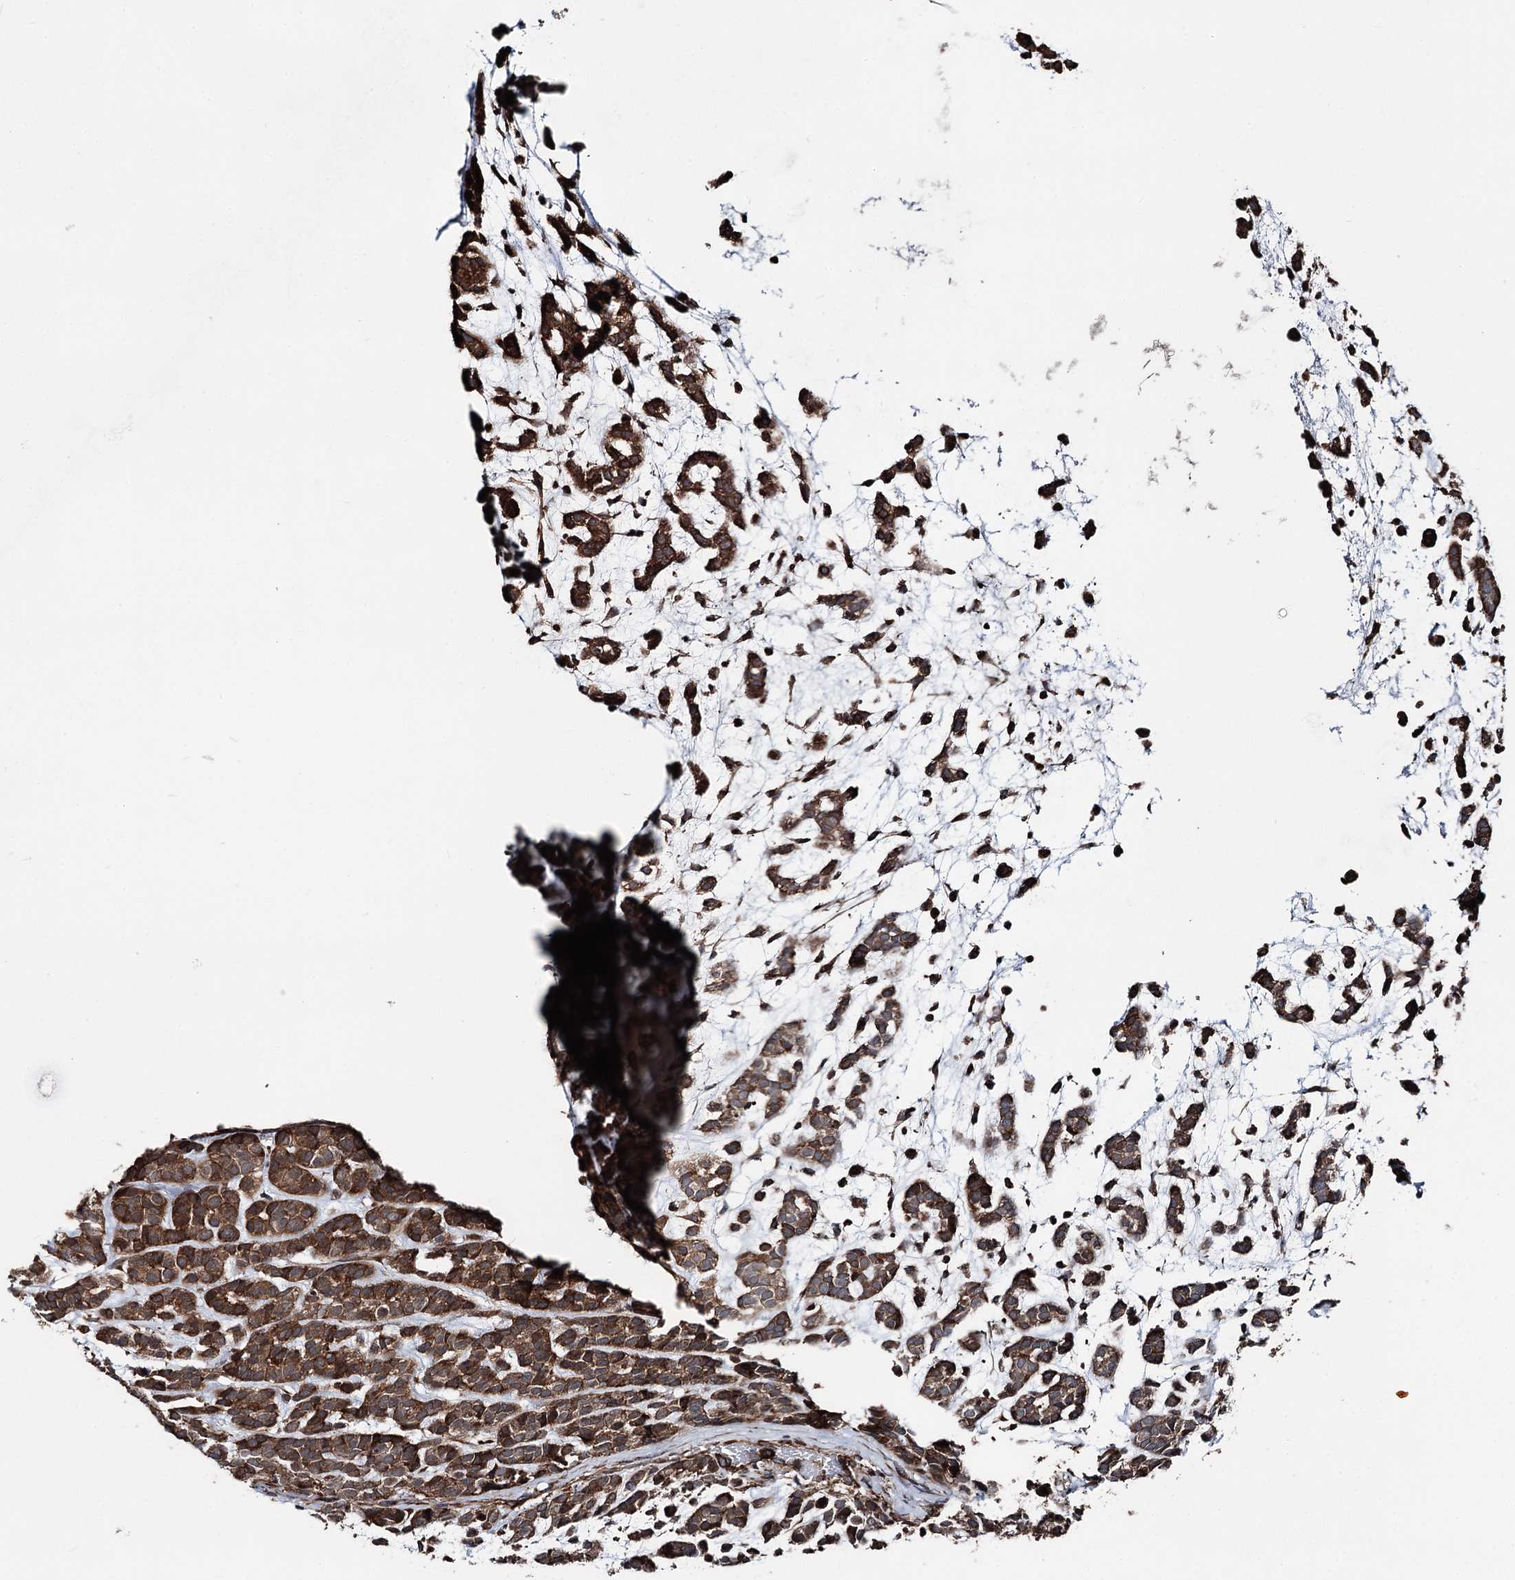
{"staining": {"intensity": "moderate", "quantity": ">75%", "location": "cytoplasmic/membranous"}, "tissue": "head and neck cancer", "cell_type": "Tumor cells", "image_type": "cancer", "snomed": [{"axis": "morphology", "description": "Adenocarcinoma, NOS"}, {"axis": "morphology", "description": "Adenoma, NOS"}, {"axis": "topography", "description": "Head-Neck"}], "caption": "IHC of human head and neck adenoma shows medium levels of moderate cytoplasmic/membranous staining in approximately >75% of tumor cells.", "gene": "ITFG2", "patient": {"sex": "female", "age": 55}}